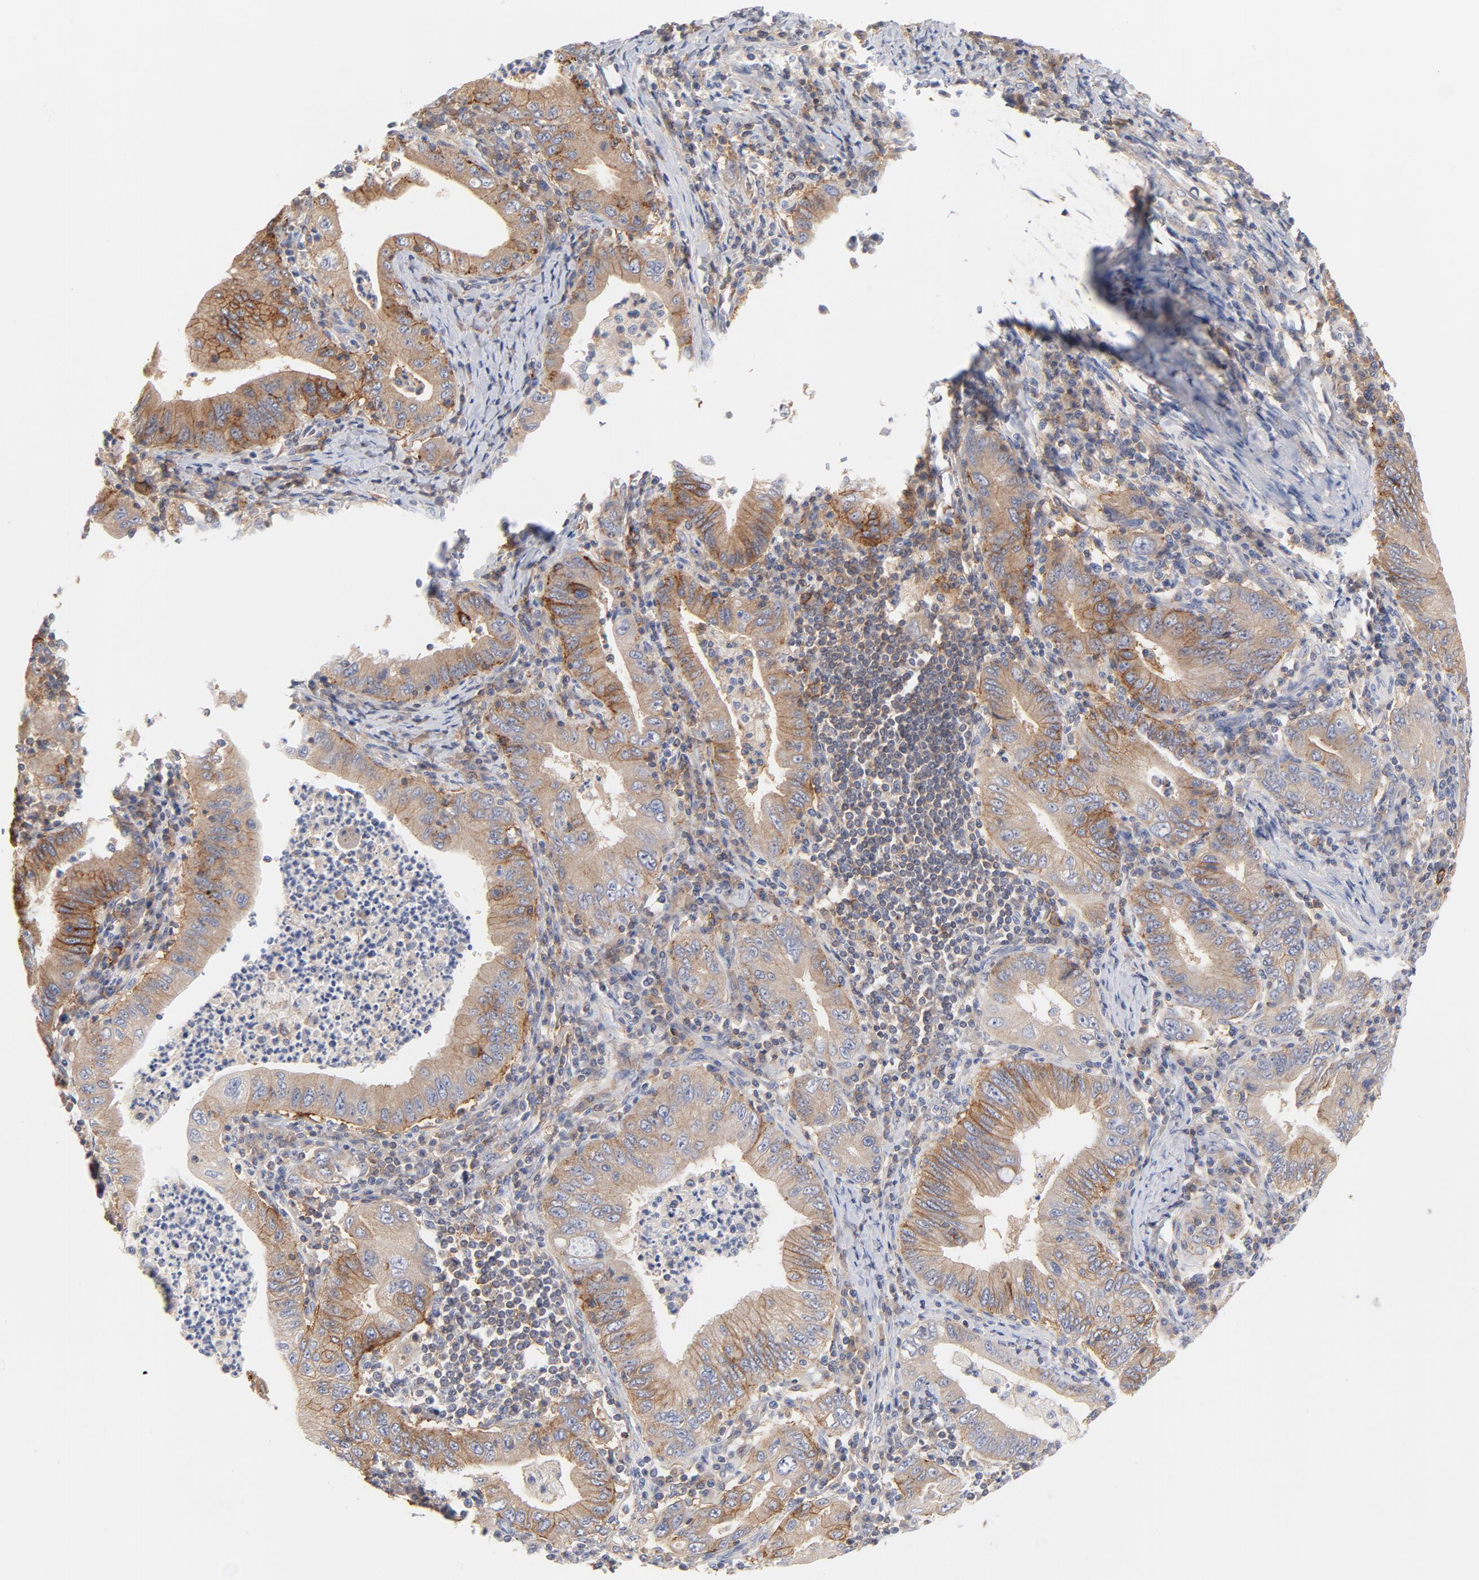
{"staining": {"intensity": "weak", "quantity": ">75%", "location": "cytoplasmic/membranous"}, "tissue": "stomach cancer", "cell_type": "Tumor cells", "image_type": "cancer", "snomed": [{"axis": "morphology", "description": "Normal tissue, NOS"}, {"axis": "morphology", "description": "Adenocarcinoma, NOS"}, {"axis": "topography", "description": "Esophagus"}, {"axis": "topography", "description": "Stomach, upper"}, {"axis": "topography", "description": "Peripheral nerve tissue"}], "caption": "This photomicrograph shows stomach cancer stained with IHC to label a protein in brown. The cytoplasmic/membranous of tumor cells show weak positivity for the protein. Nuclei are counter-stained blue.", "gene": "SETD3", "patient": {"sex": "male", "age": 62}}